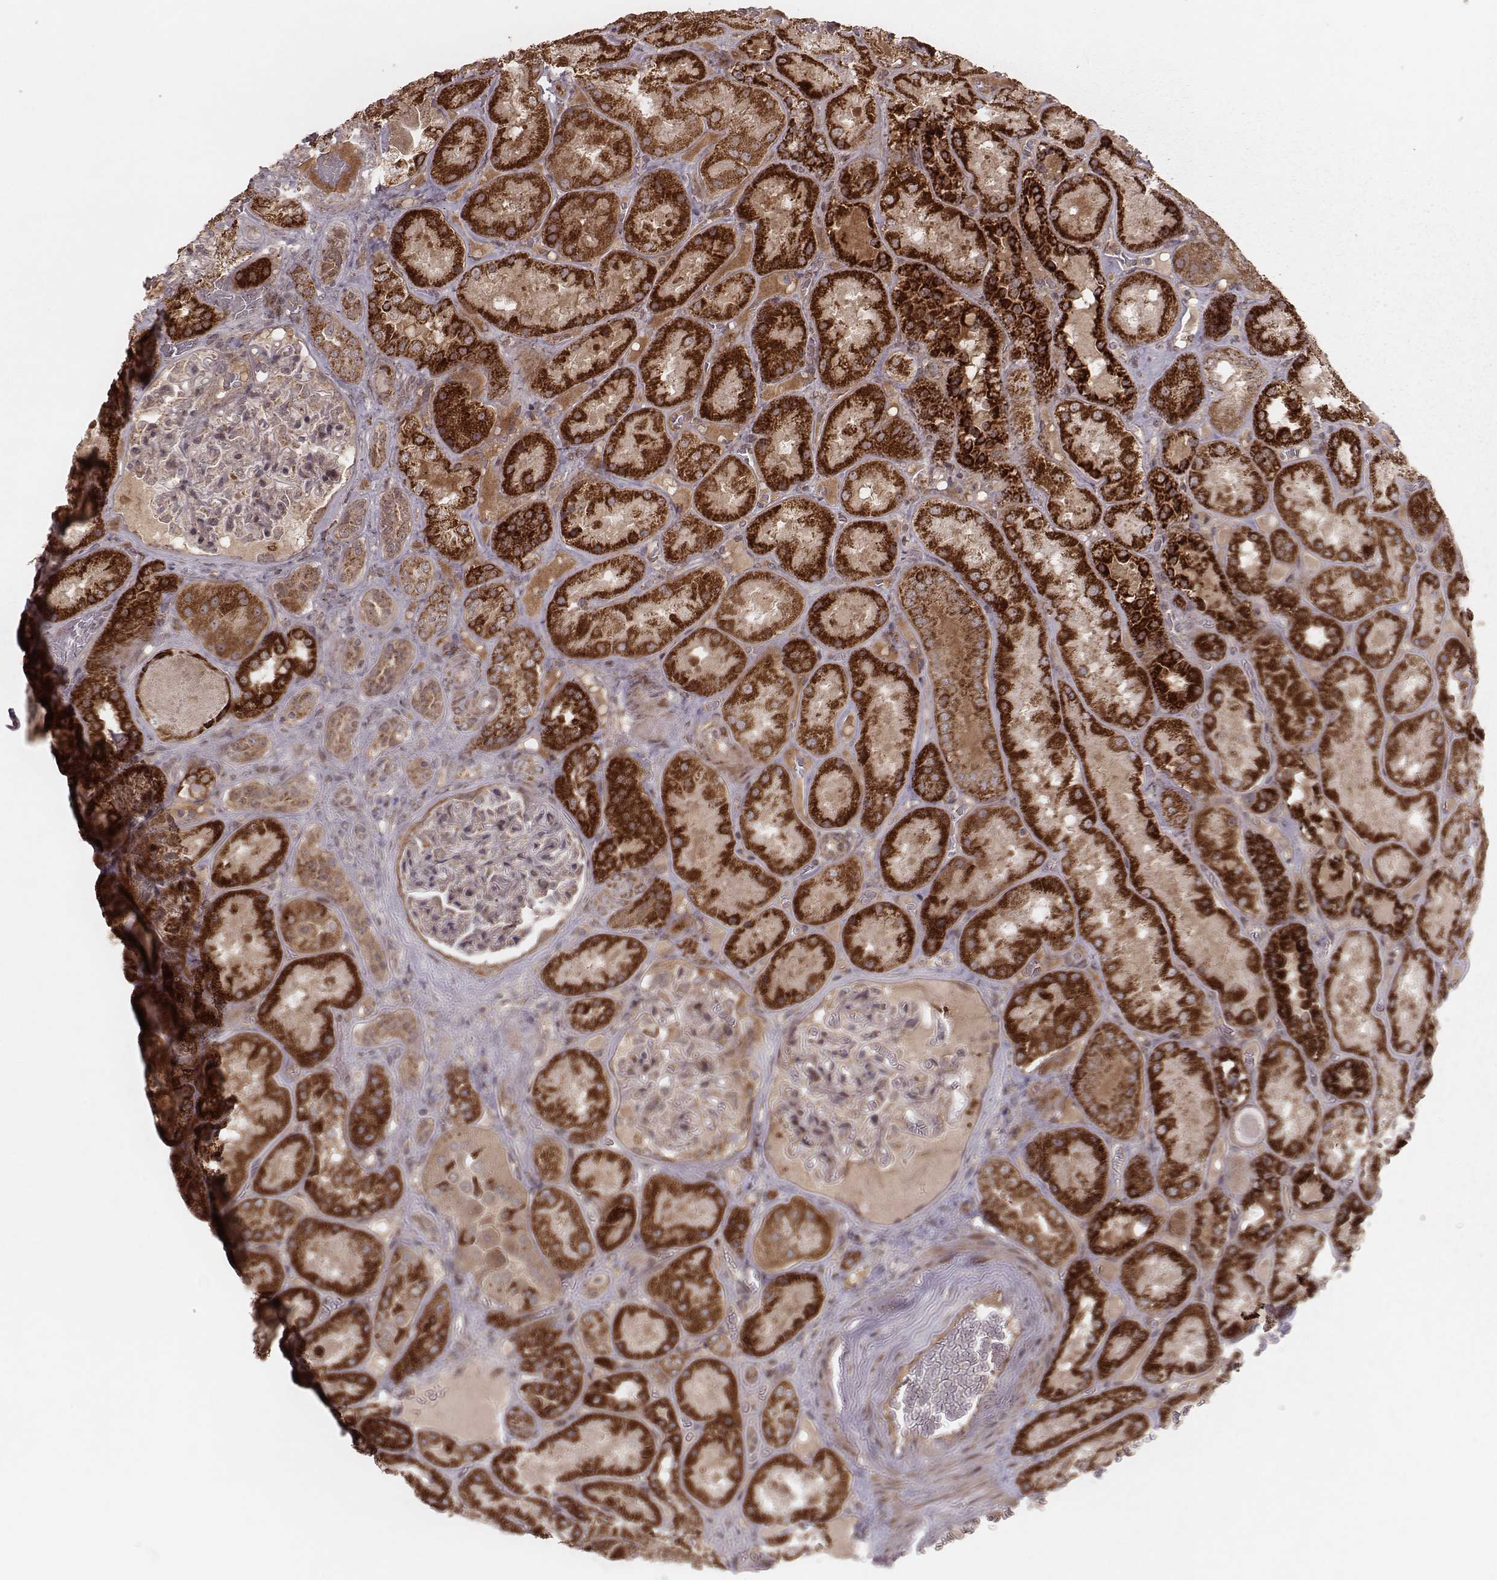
{"staining": {"intensity": "moderate", "quantity": "25%-75%", "location": "cytoplasmic/membranous"}, "tissue": "kidney", "cell_type": "Cells in glomeruli", "image_type": "normal", "snomed": [{"axis": "morphology", "description": "Normal tissue, NOS"}, {"axis": "topography", "description": "Kidney"}], "caption": "A medium amount of moderate cytoplasmic/membranous staining is seen in approximately 25%-75% of cells in glomeruli in benign kidney.", "gene": "NDUFA7", "patient": {"sex": "male", "age": 73}}